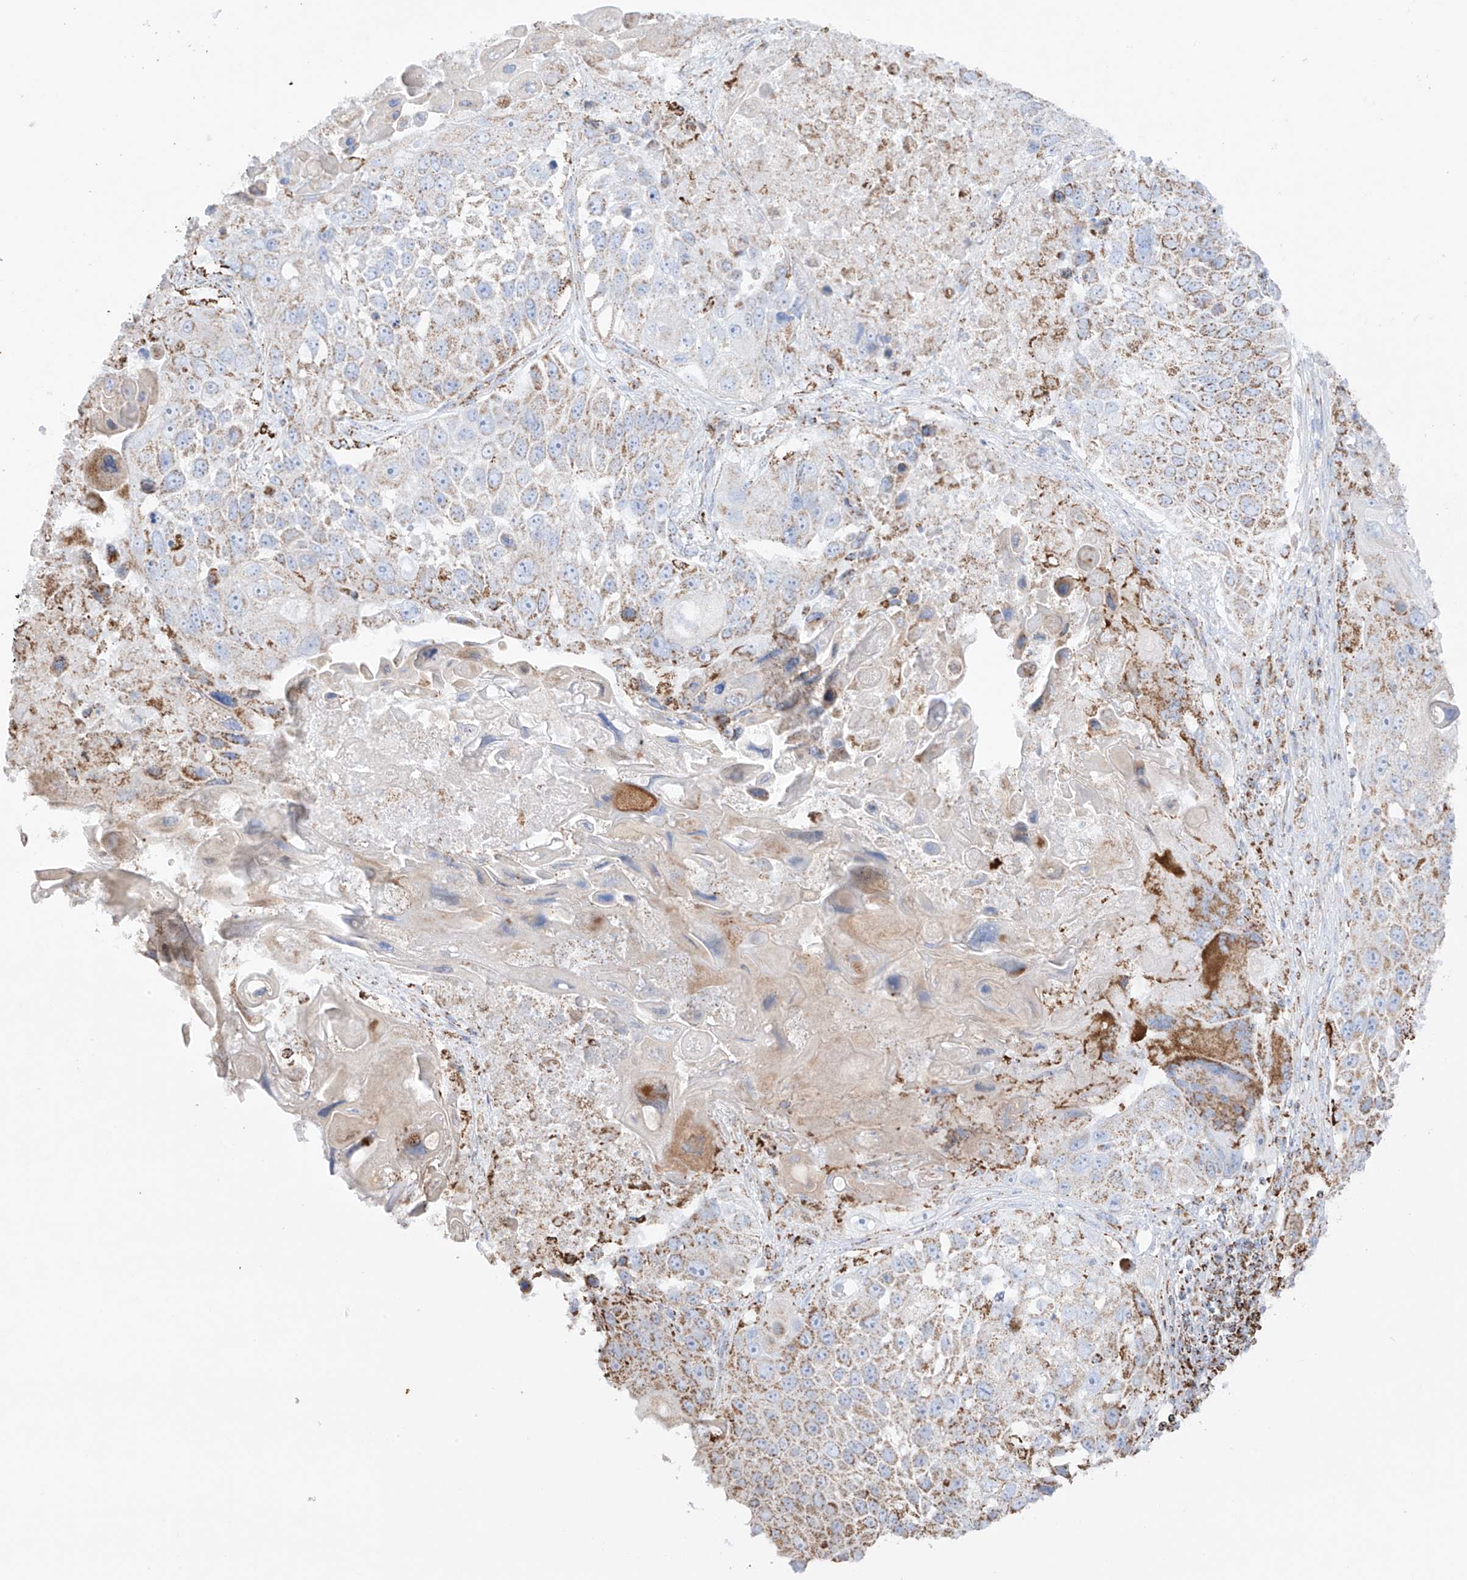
{"staining": {"intensity": "negative", "quantity": "none", "location": "none"}, "tissue": "lung cancer", "cell_type": "Tumor cells", "image_type": "cancer", "snomed": [{"axis": "morphology", "description": "Squamous cell carcinoma, NOS"}, {"axis": "topography", "description": "Lung"}], "caption": "Image shows no significant protein staining in tumor cells of lung cancer.", "gene": "XKR3", "patient": {"sex": "male", "age": 61}}